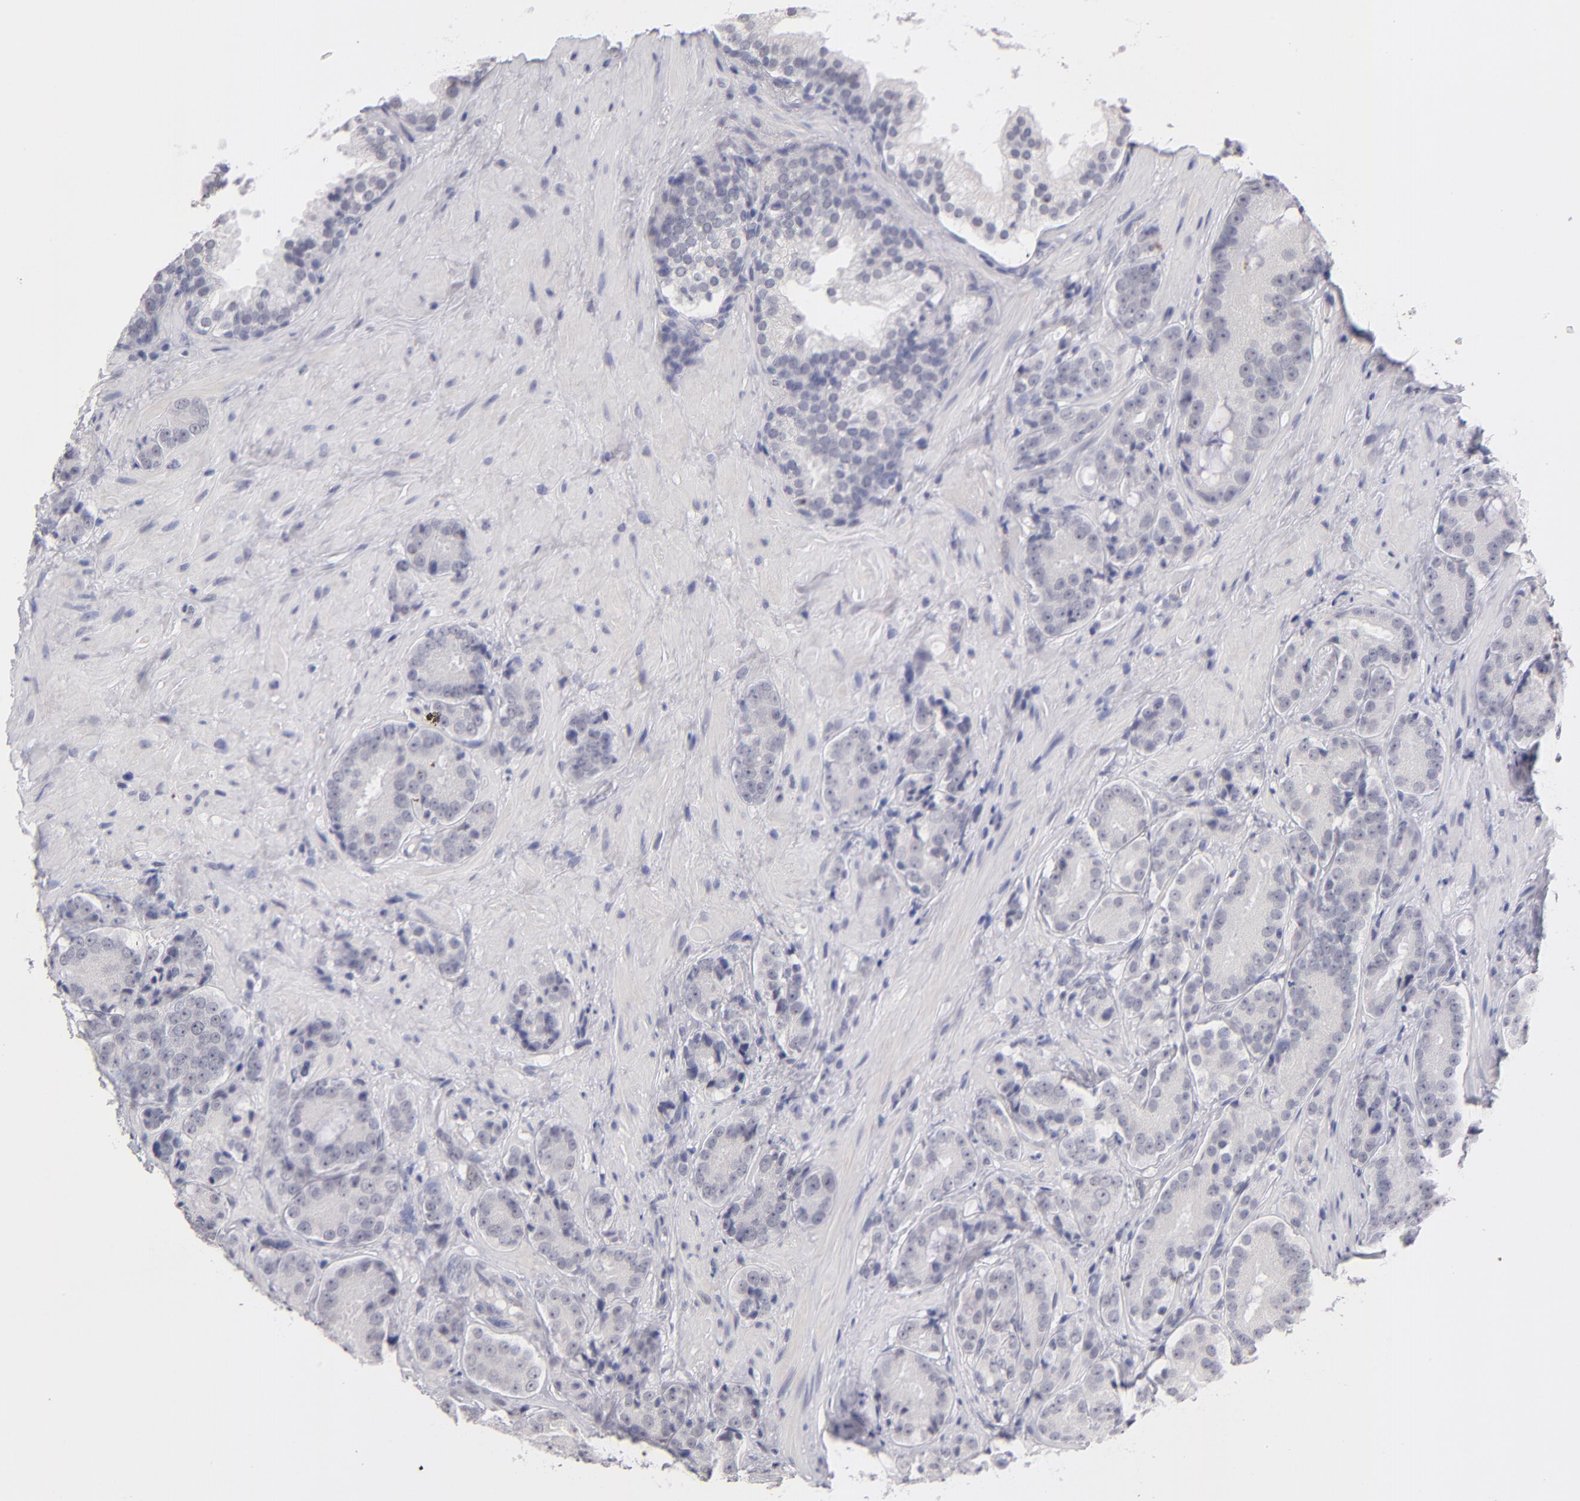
{"staining": {"intensity": "weak", "quantity": "<25%", "location": "nuclear"}, "tissue": "prostate cancer", "cell_type": "Tumor cells", "image_type": "cancer", "snomed": [{"axis": "morphology", "description": "Adenocarcinoma, High grade"}, {"axis": "topography", "description": "Prostate"}], "caption": "IHC of high-grade adenocarcinoma (prostate) shows no staining in tumor cells. (DAB immunohistochemistry visualized using brightfield microscopy, high magnification).", "gene": "TEX11", "patient": {"sex": "male", "age": 70}}